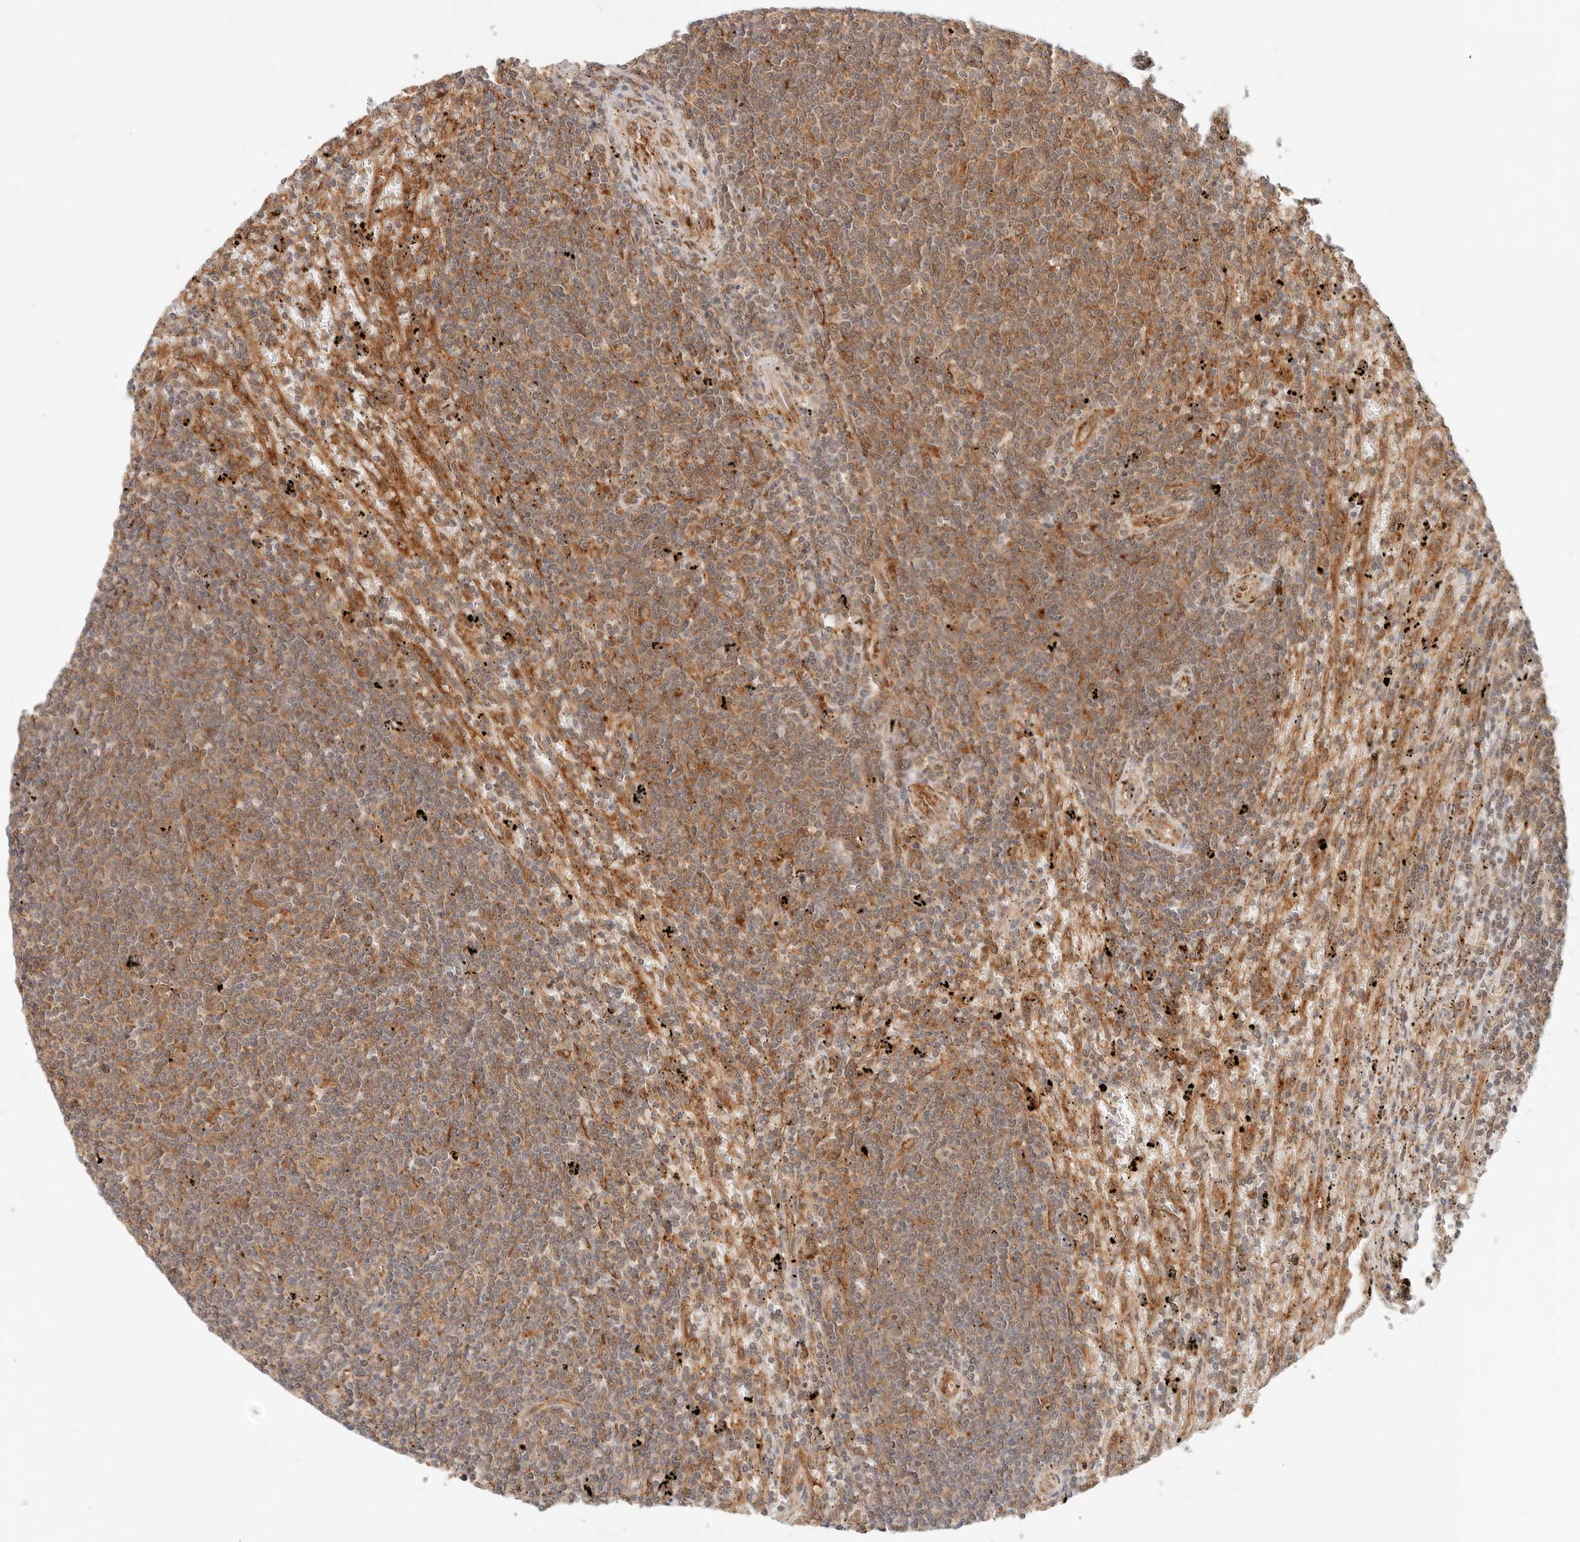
{"staining": {"intensity": "moderate", "quantity": ">75%", "location": "cytoplasmic/membranous,nuclear"}, "tissue": "lymphoma", "cell_type": "Tumor cells", "image_type": "cancer", "snomed": [{"axis": "morphology", "description": "Malignant lymphoma, non-Hodgkin's type, Low grade"}, {"axis": "topography", "description": "Spleen"}], "caption": "Brown immunohistochemical staining in human lymphoma reveals moderate cytoplasmic/membranous and nuclear positivity in about >75% of tumor cells. The staining was performed using DAB to visualize the protein expression in brown, while the nuclei were stained in blue with hematoxylin (Magnification: 20x).", "gene": "HEXD", "patient": {"sex": "male", "age": 76}}